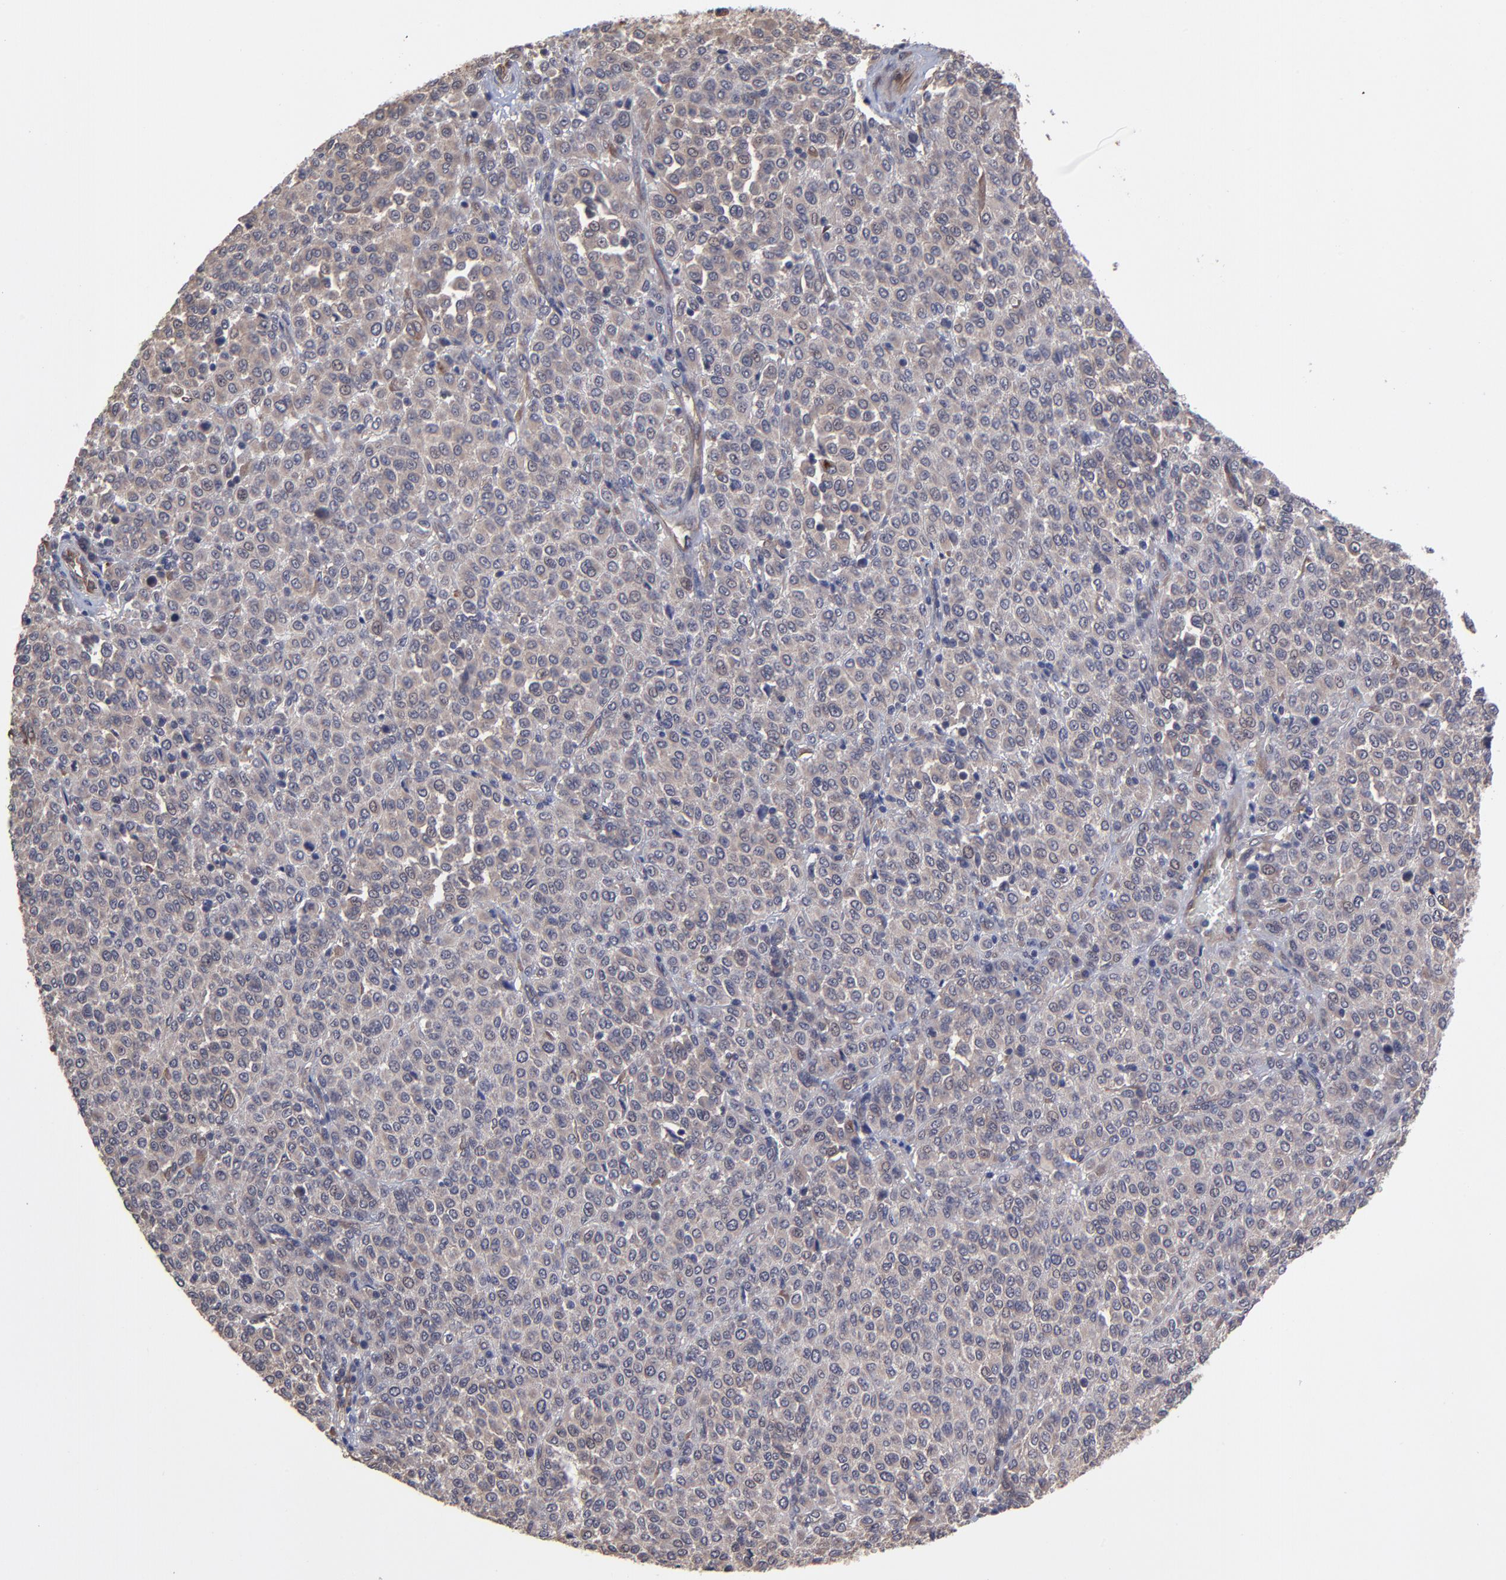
{"staining": {"intensity": "weak", "quantity": "<25%", "location": "cytoplasmic/membranous"}, "tissue": "melanoma", "cell_type": "Tumor cells", "image_type": "cancer", "snomed": [{"axis": "morphology", "description": "Malignant melanoma, Metastatic site"}, {"axis": "topography", "description": "Pancreas"}], "caption": "Histopathology image shows no protein positivity in tumor cells of malignant melanoma (metastatic site) tissue. (DAB (3,3'-diaminobenzidine) immunohistochemistry (IHC) visualized using brightfield microscopy, high magnification).", "gene": "ZNF780B", "patient": {"sex": "female", "age": 30}}